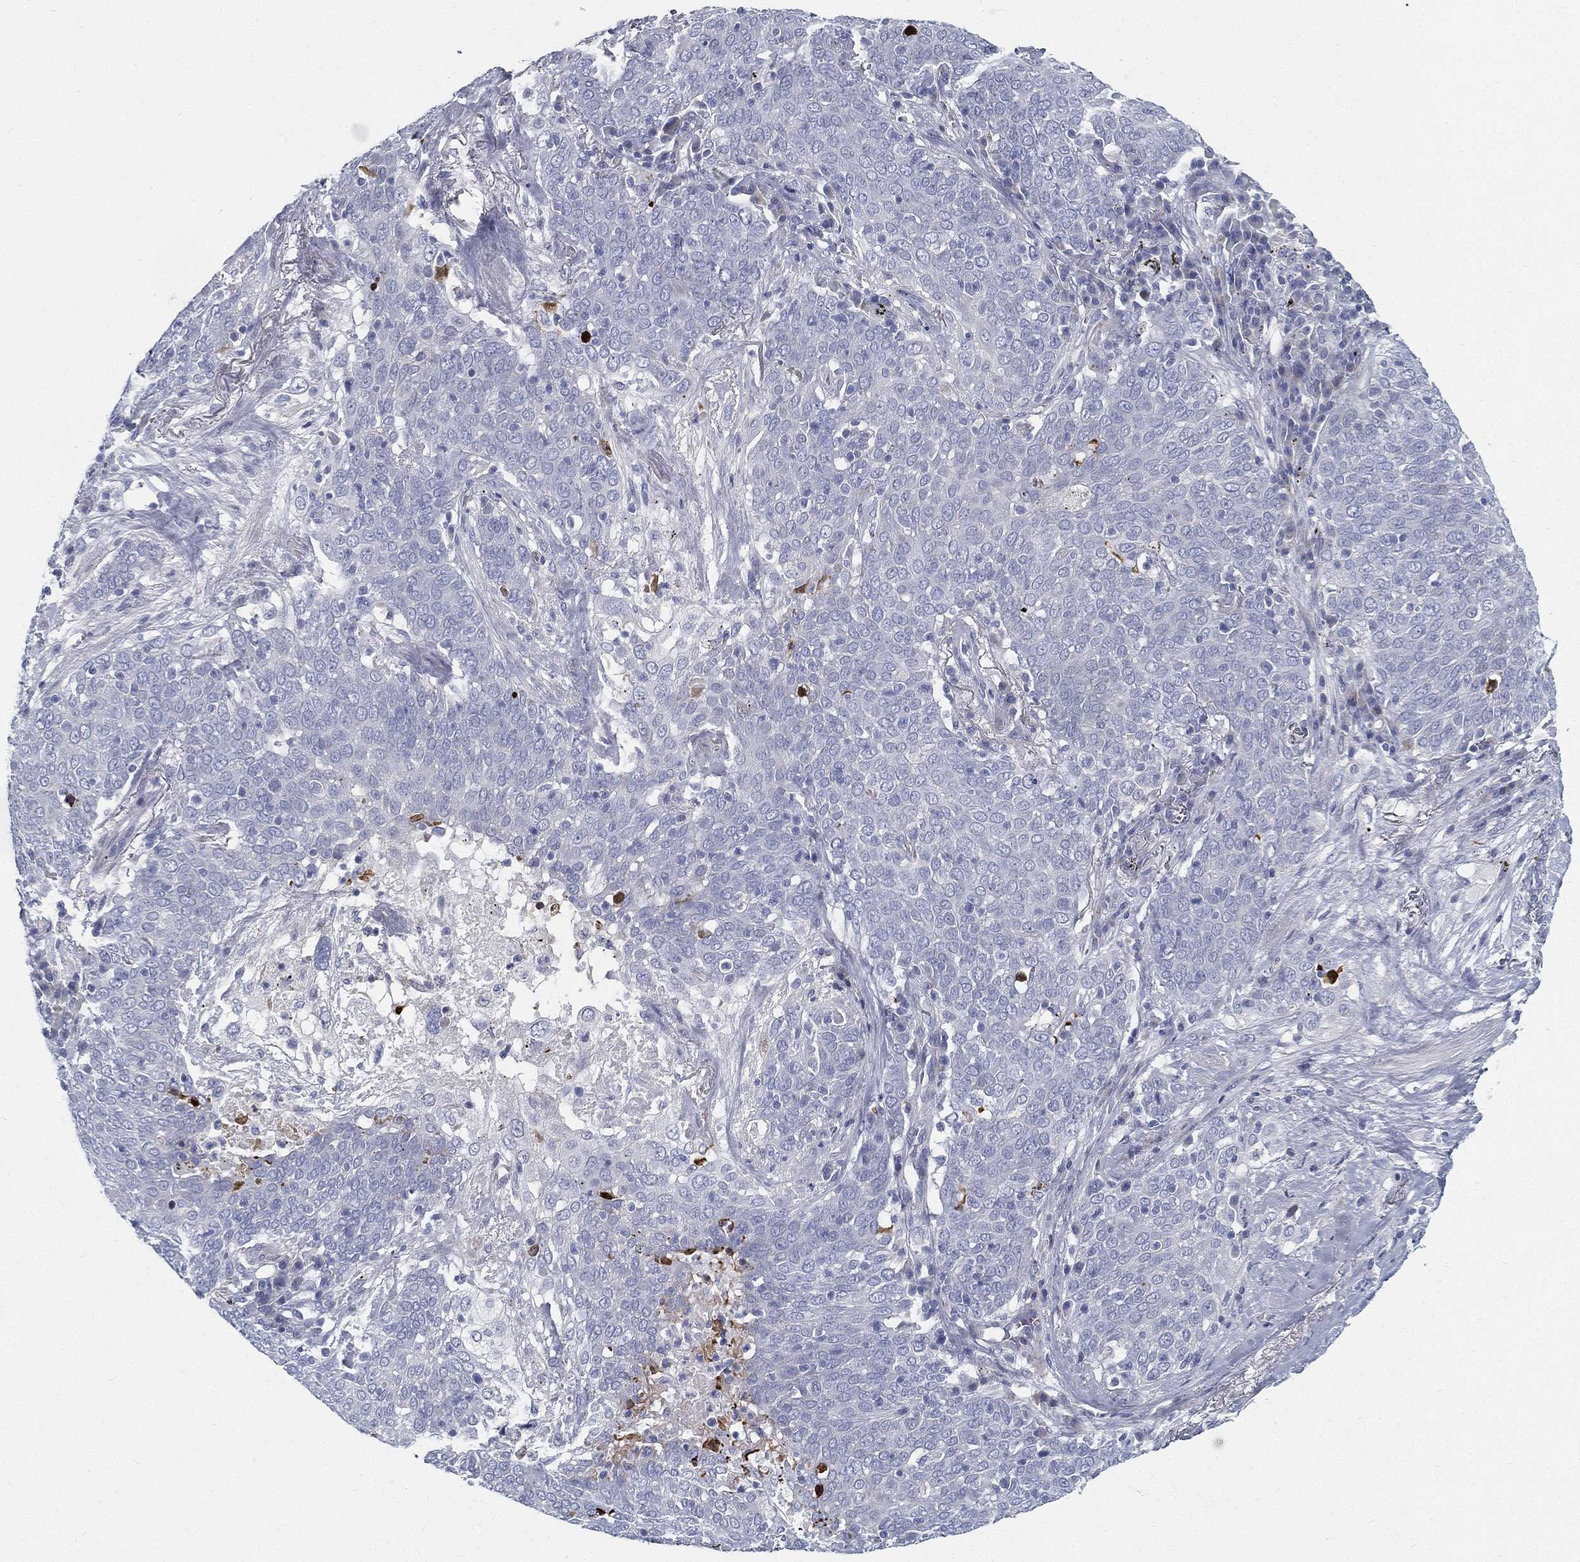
{"staining": {"intensity": "negative", "quantity": "none", "location": "none"}, "tissue": "lung cancer", "cell_type": "Tumor cells", "image_type": "cancer", "snomed": [{"axis": "morphology", "description": "Squamous cell carcinoma, NOS"}, {"axis": "topography", "description": "Lung"}], "caption": "A photomicrograph of lung cancer stained for a protein exhibits no brown staining in tumor cells.", "gene": "SPPL2C", "patient": {"sex": "male", "age": 82}}